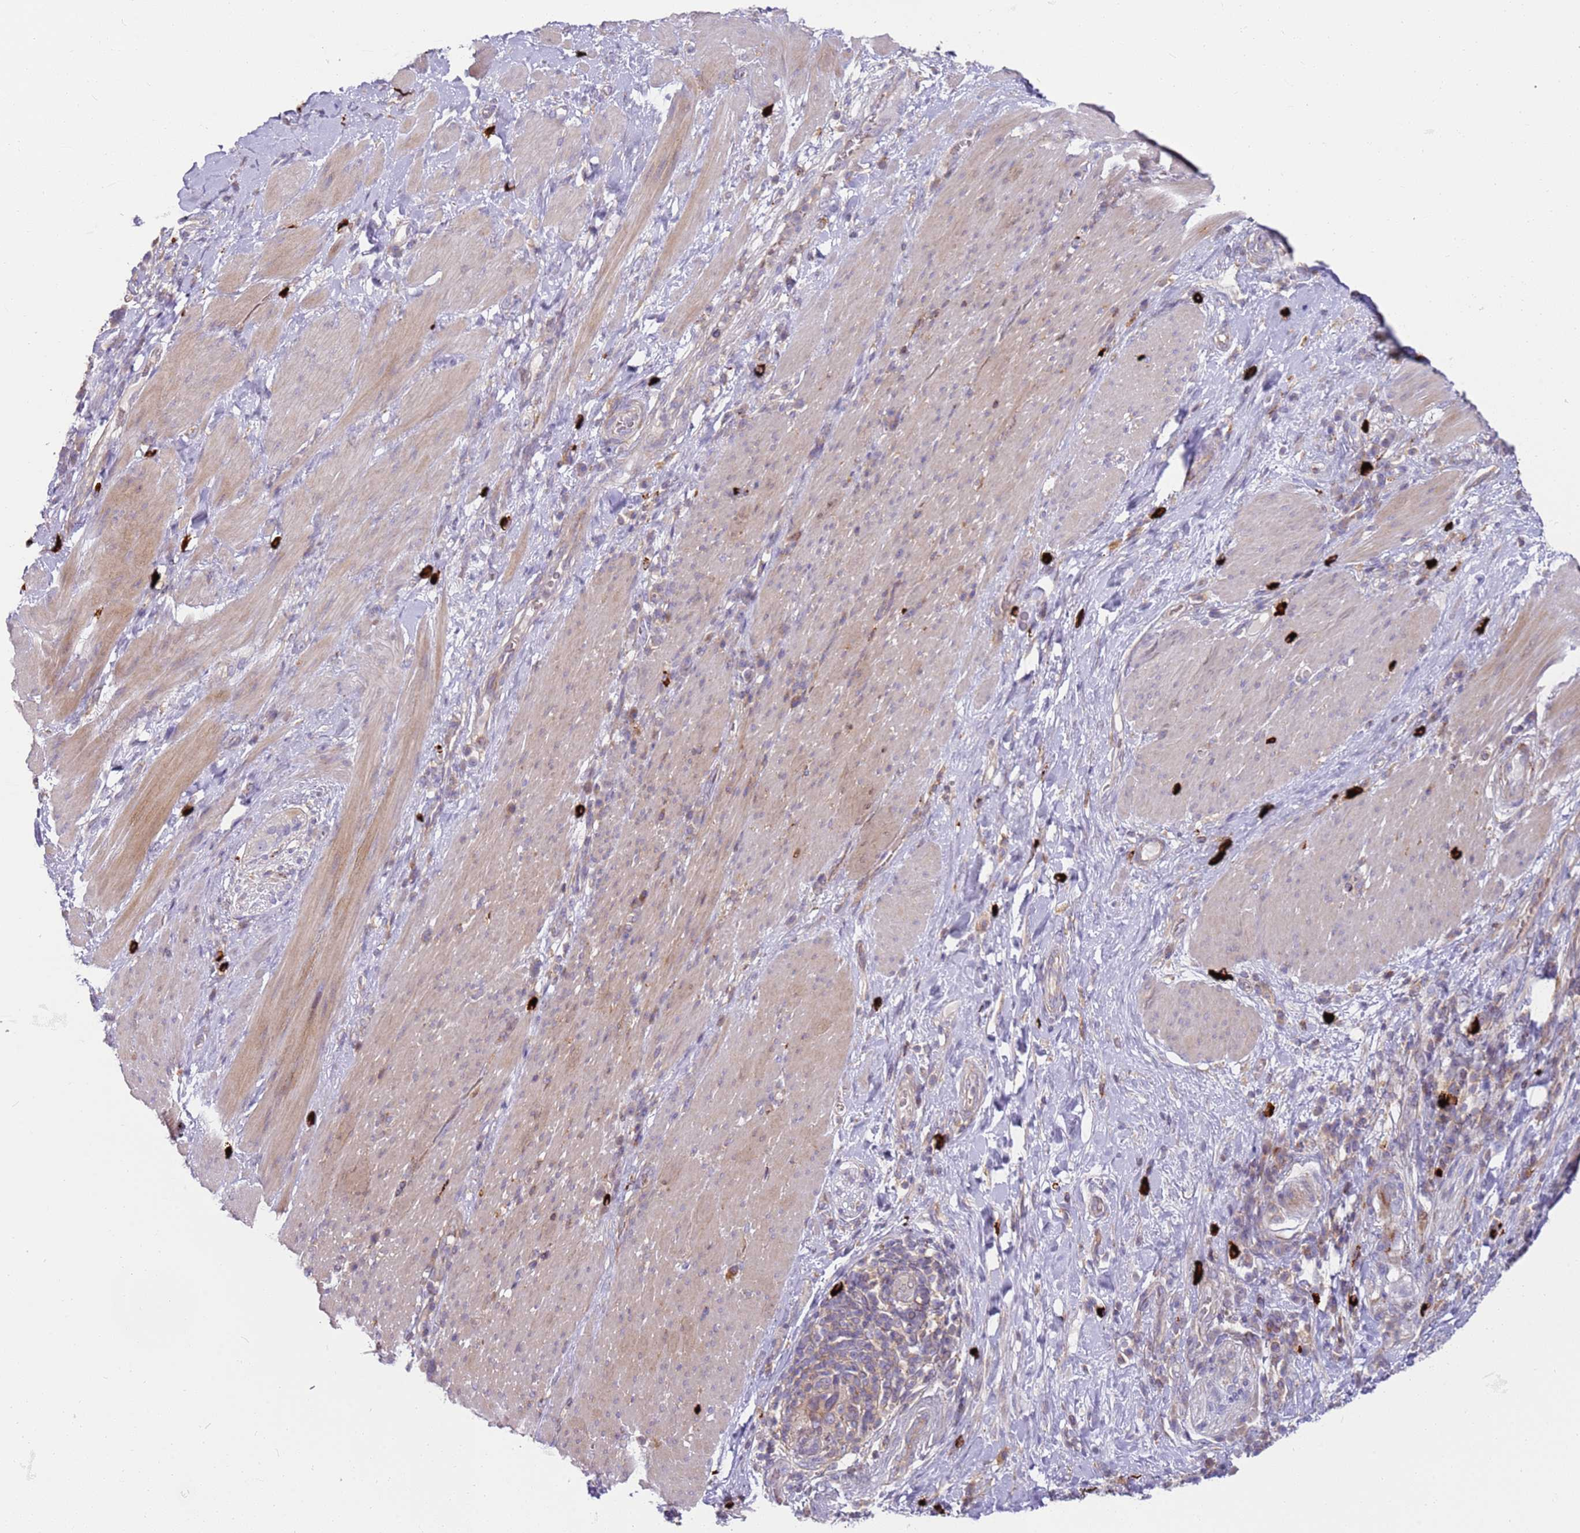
{"staining": {"intensity": "weak", "quantity": "<25%", "location": "cytoplasmic/membranous"}, "tissue": "stomach cancer", "cell_type": "Tumor cells", "image_type": "cancer", "snomed": [{"axis": "morphology", "description": "Normal tissue, NOS"}, {"axis": "morphology", "description": "Adenocarcinoma, NOS"}, {"axis": "topography", "description": "Stomach"}], "caption": "Immunohistochemical staining of stomach cancer displays no significant expression in tumor cells.", "gene": "FPR1", "patient": {"sex": "female", "age": 64}}